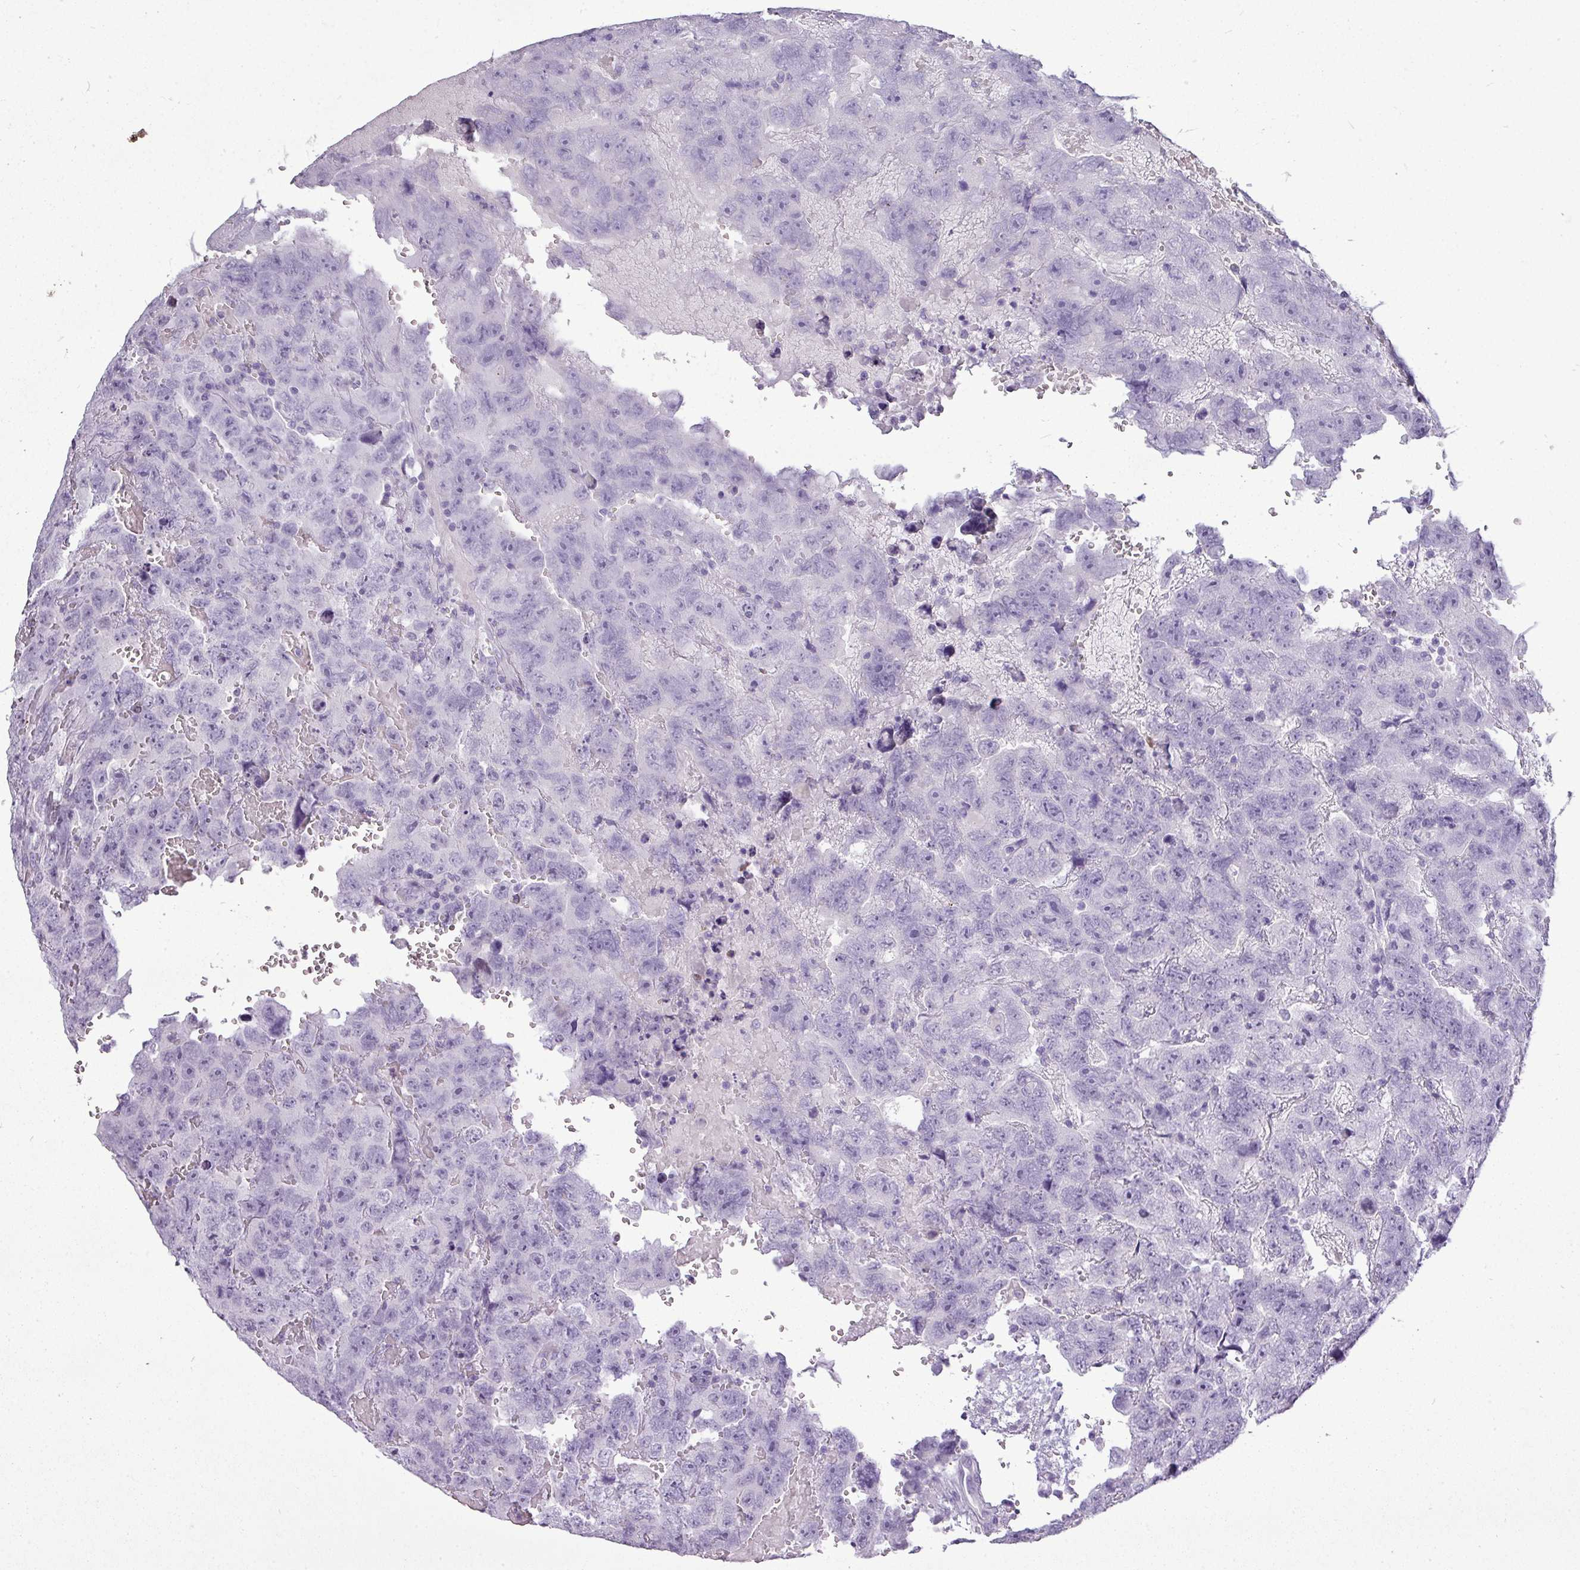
{"staining": {"intensity": "negative", "quantity": "none", "location": "none"}, "tissue": "testis cancer", "cell_type": "Tumor cells", "image_type": "cancer", "snomed": [{"axis": "morphology", "description": "Carcinoma, Embryonal, NOS"}, {"axis": "topography", "description": "Testis"}], "caption": "DAB immunohistochemical staining of human testis cancer demonstrates no significant staining in tumor cells.", "gene": "TMEM91", "patient": {"sex": "male", "age": 45}}